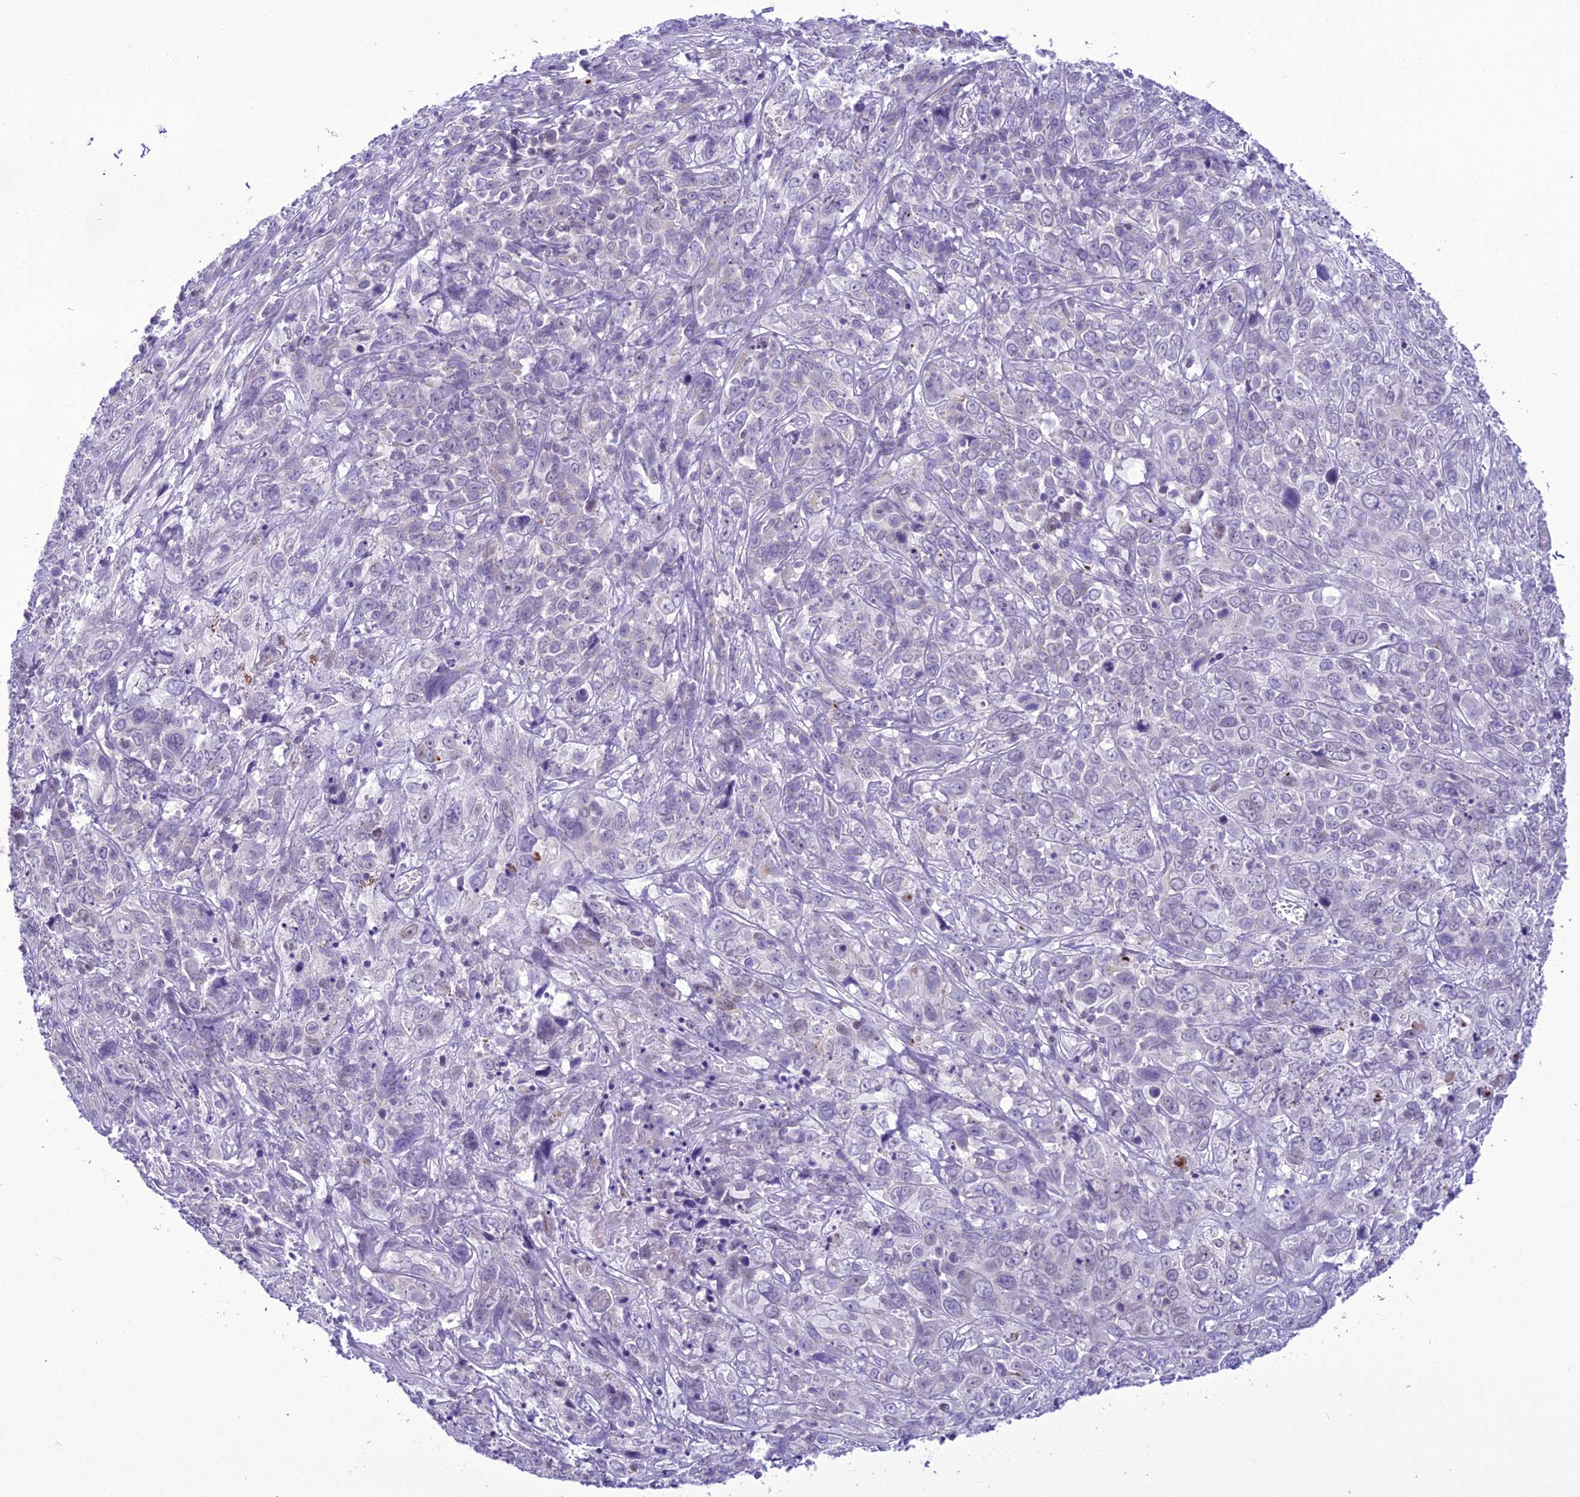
{"staining": {"intensity": "negative", "quantity": "none", "location": "none"}, "tissue": "cervical cancer", "cell_type": "Tumor cells", "image_type": "cancer", "snomed": [{"axis": "morphology", "description": "Squamous cell carcinoma, NOS"}, {"axis": "topography", "description": "Cervix"}], "caption": "Cervical cancer (squamous cell carcinoma) was stained to show a protein in brown. There is no significant positivity in tumor cells. (DAB (3,3'-diaminobenzidine) immunohistochemistry visualized using brightfield microscopy, high magnification).", "gene": "B9D2", "patient": {"sex": "female", "age": 46}}